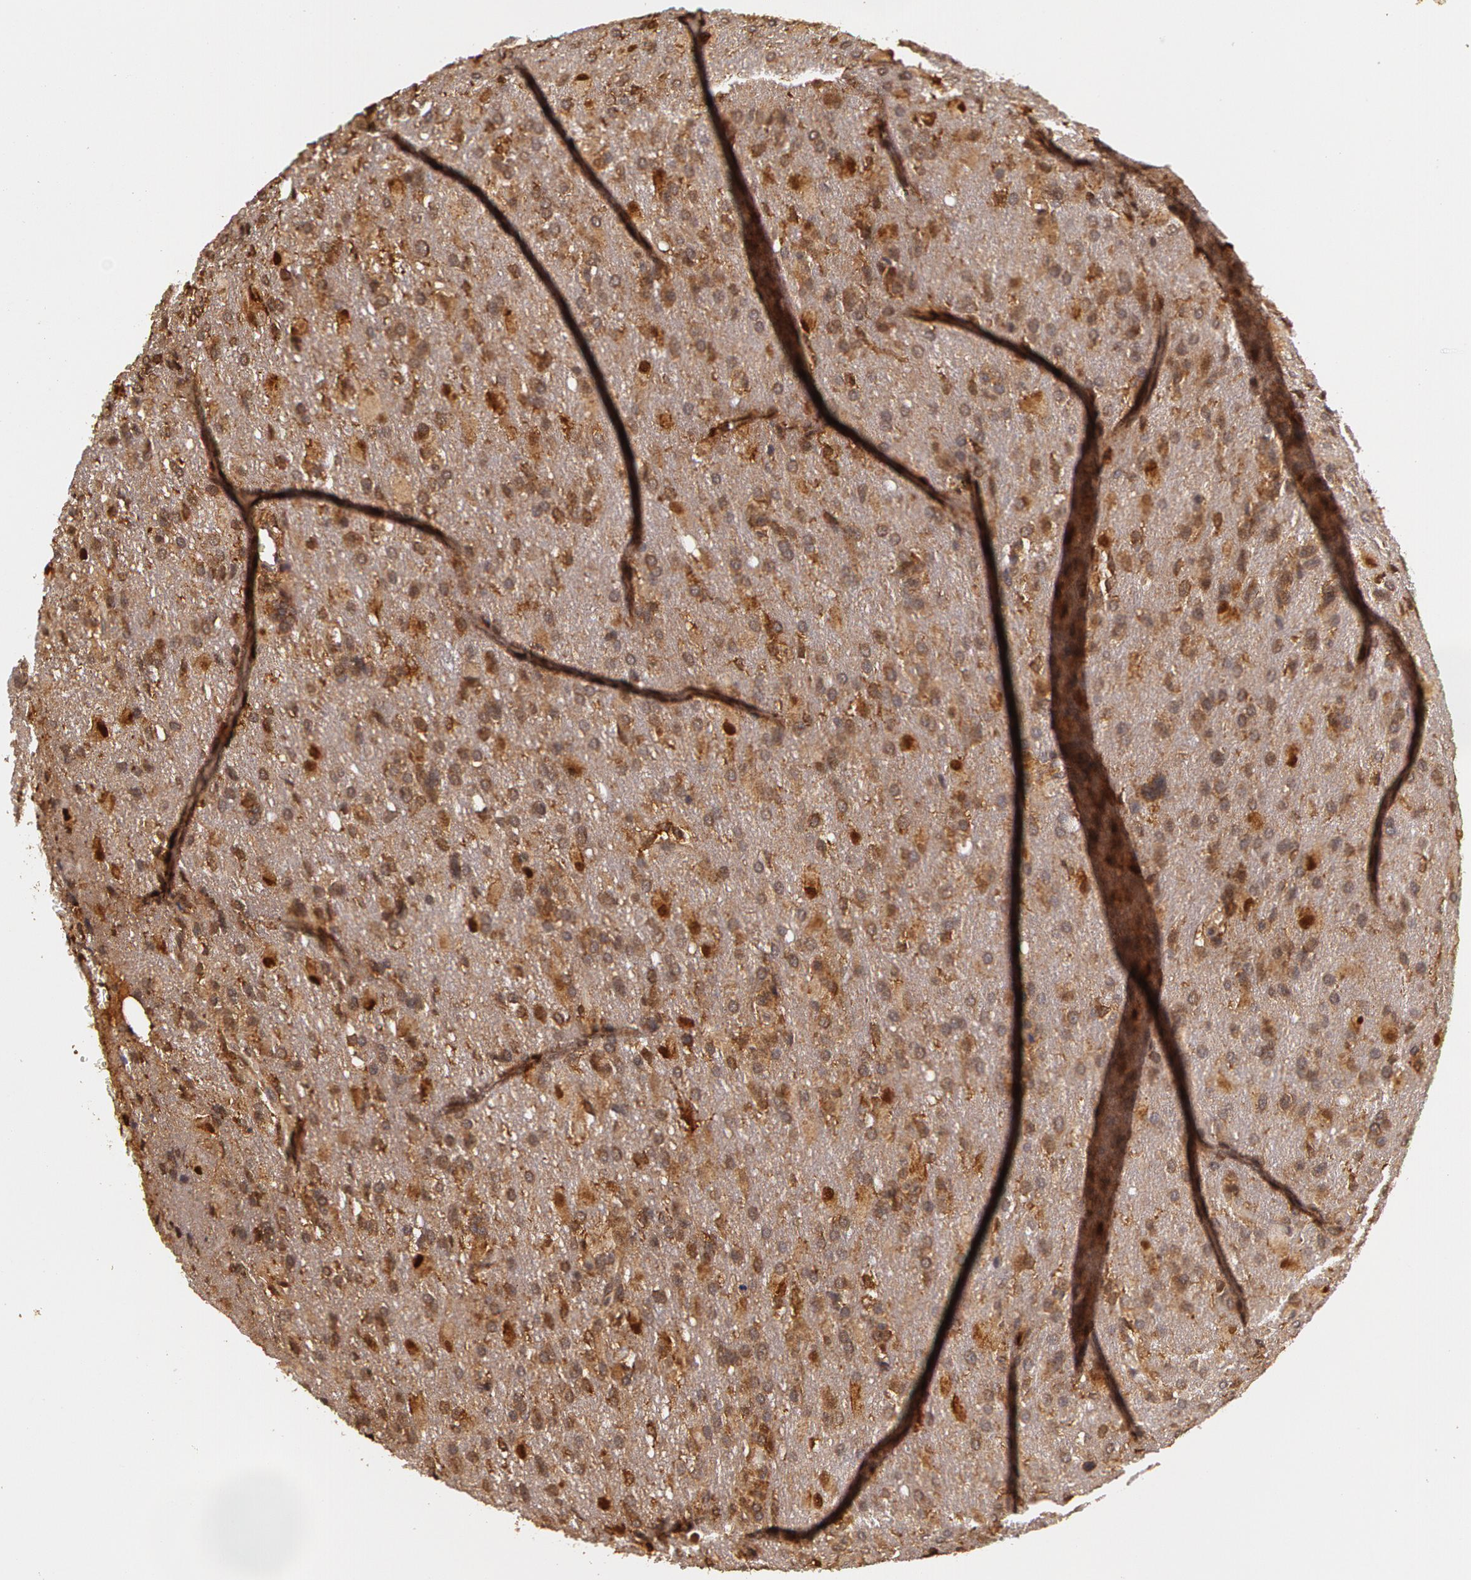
{"staining": {"intensity": "strong", "quantity": ">75%", "location": "cytoplasmic/membranous"}, "tissue": "glioma", "cell_type": "Tumor cells", "image_type": "cancer", "snomed": [{"axis": "morphology", "description": "Glioma, malignant, High grade"}, {"axis": "topography", "description": "Brain"}], "caption": "Immunohistochemical staining of high-grade glioma (malignant) reveals high levels of strong cytoplasmic/membranous protein expression in about >75% of tumor cells.", "gene": "ASCC2", "patient": {"sex": "male", "age": 68}}